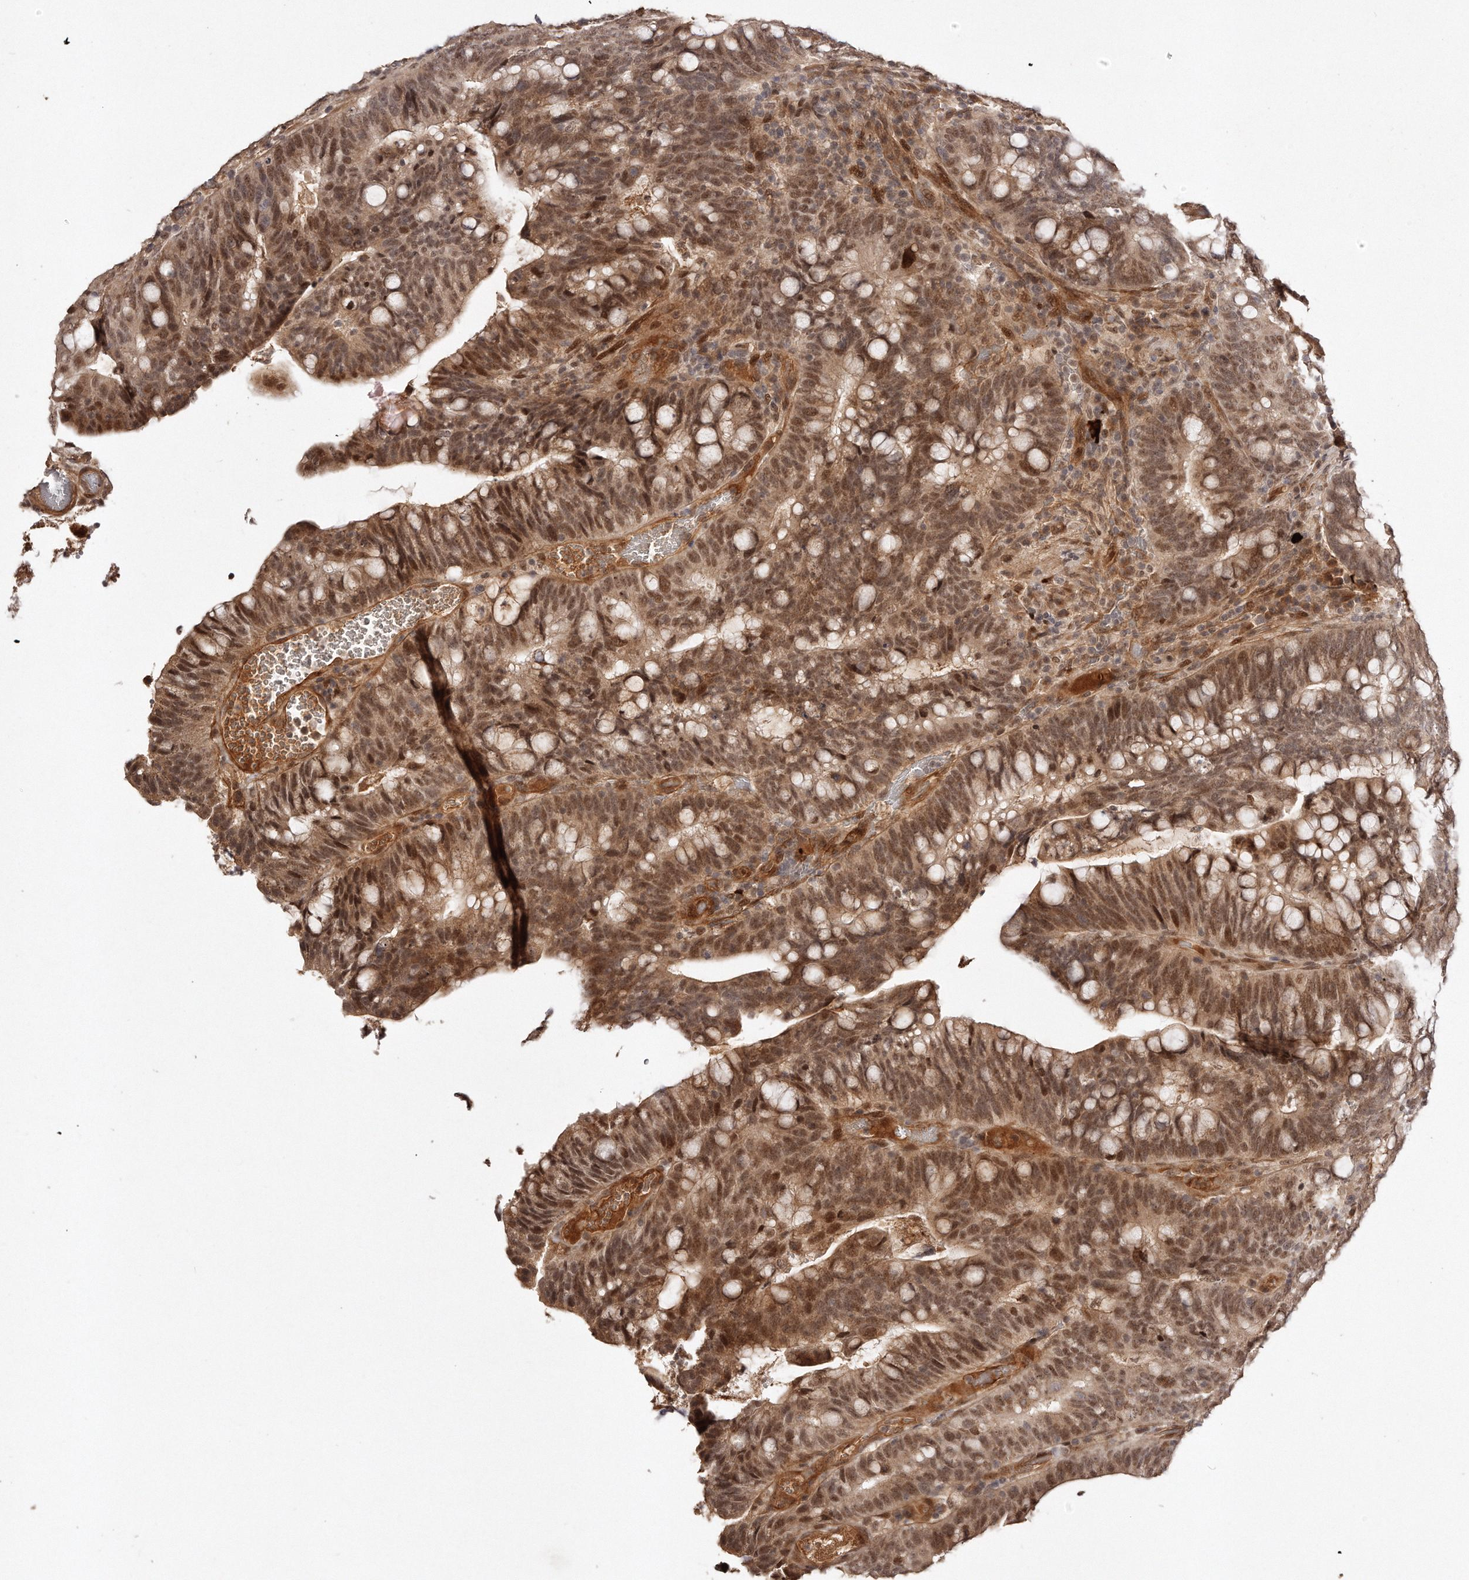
{"staining": {"intensity": "moderate", "quantity": ">75%", "location": "cytoplasmic/membranous,nuclear"}, "tissue": "colorectal cancer", "cell_type": "Tumor cells", "image_type": "cancer", "snomed": [{"axis": "morphology", "description": "Adenocarcinoma, NOS"}, {"axis": "topography", "description": "Colon"}], "caption": "This image shows IHC staining of colorectal adenocarcinoma, with medium moderate cytoplasmic/membranous and nuclear positivity in approximately >75% of tumor cells.", "gene": "SOX4", "patient": {"sex": "female", "age": 66}}